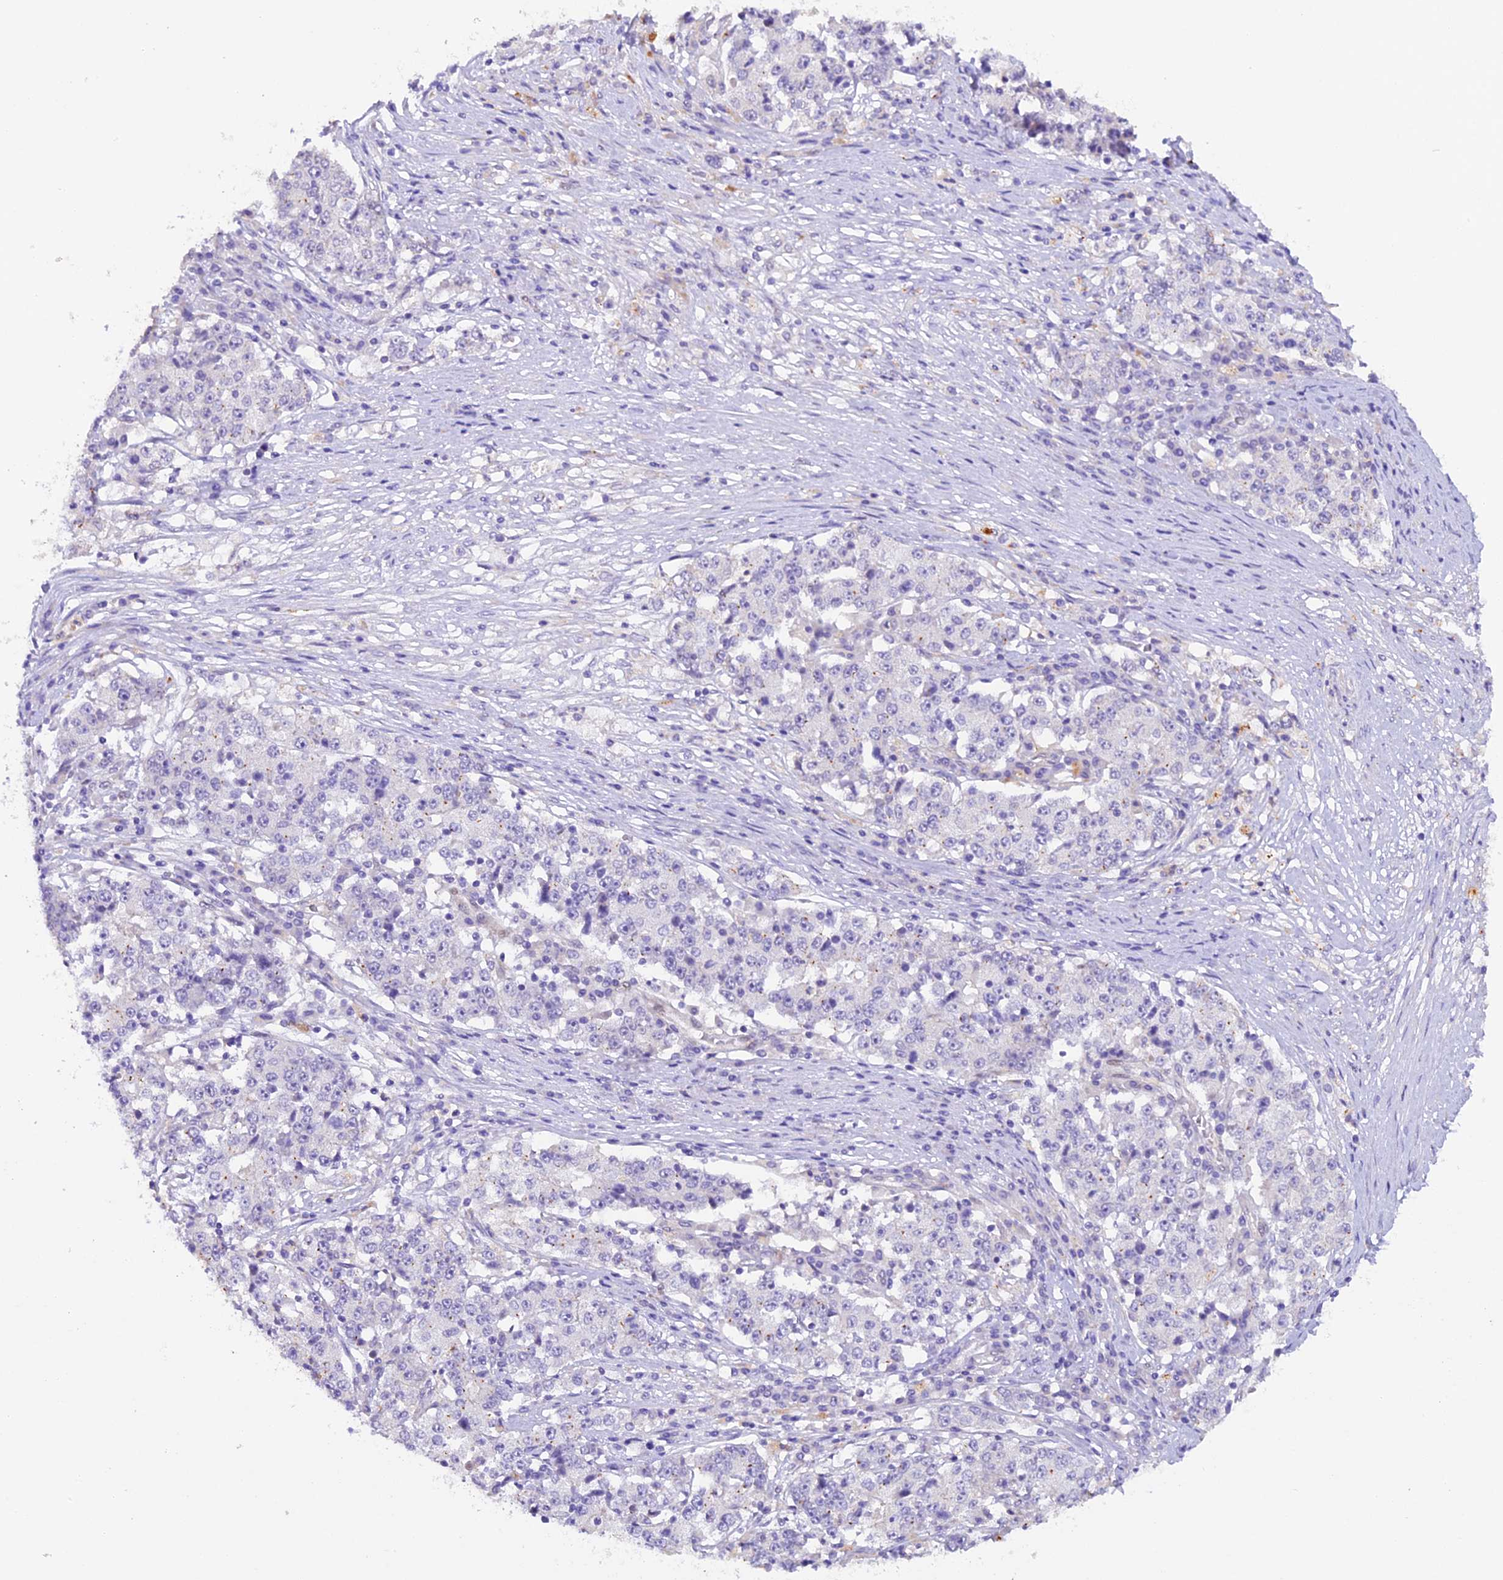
{"staining": {"intensity": "negative", "quantity": "none", "location": "none"}, "tissue": "stomach cancer", "cell_type": "Tumor cells", "image_type": "cancer", "snomed": [{"axis": "morphology", "description": "Adenocarcinoma, NOS"}, {"axis": "topography", "description": "Stomach"}], "caption": "Tumor cells show no significant expression in stomach cancer (adenocarcinoma).", "gene": "NCK2", "patient": {"sex": "male", "age": 59}}